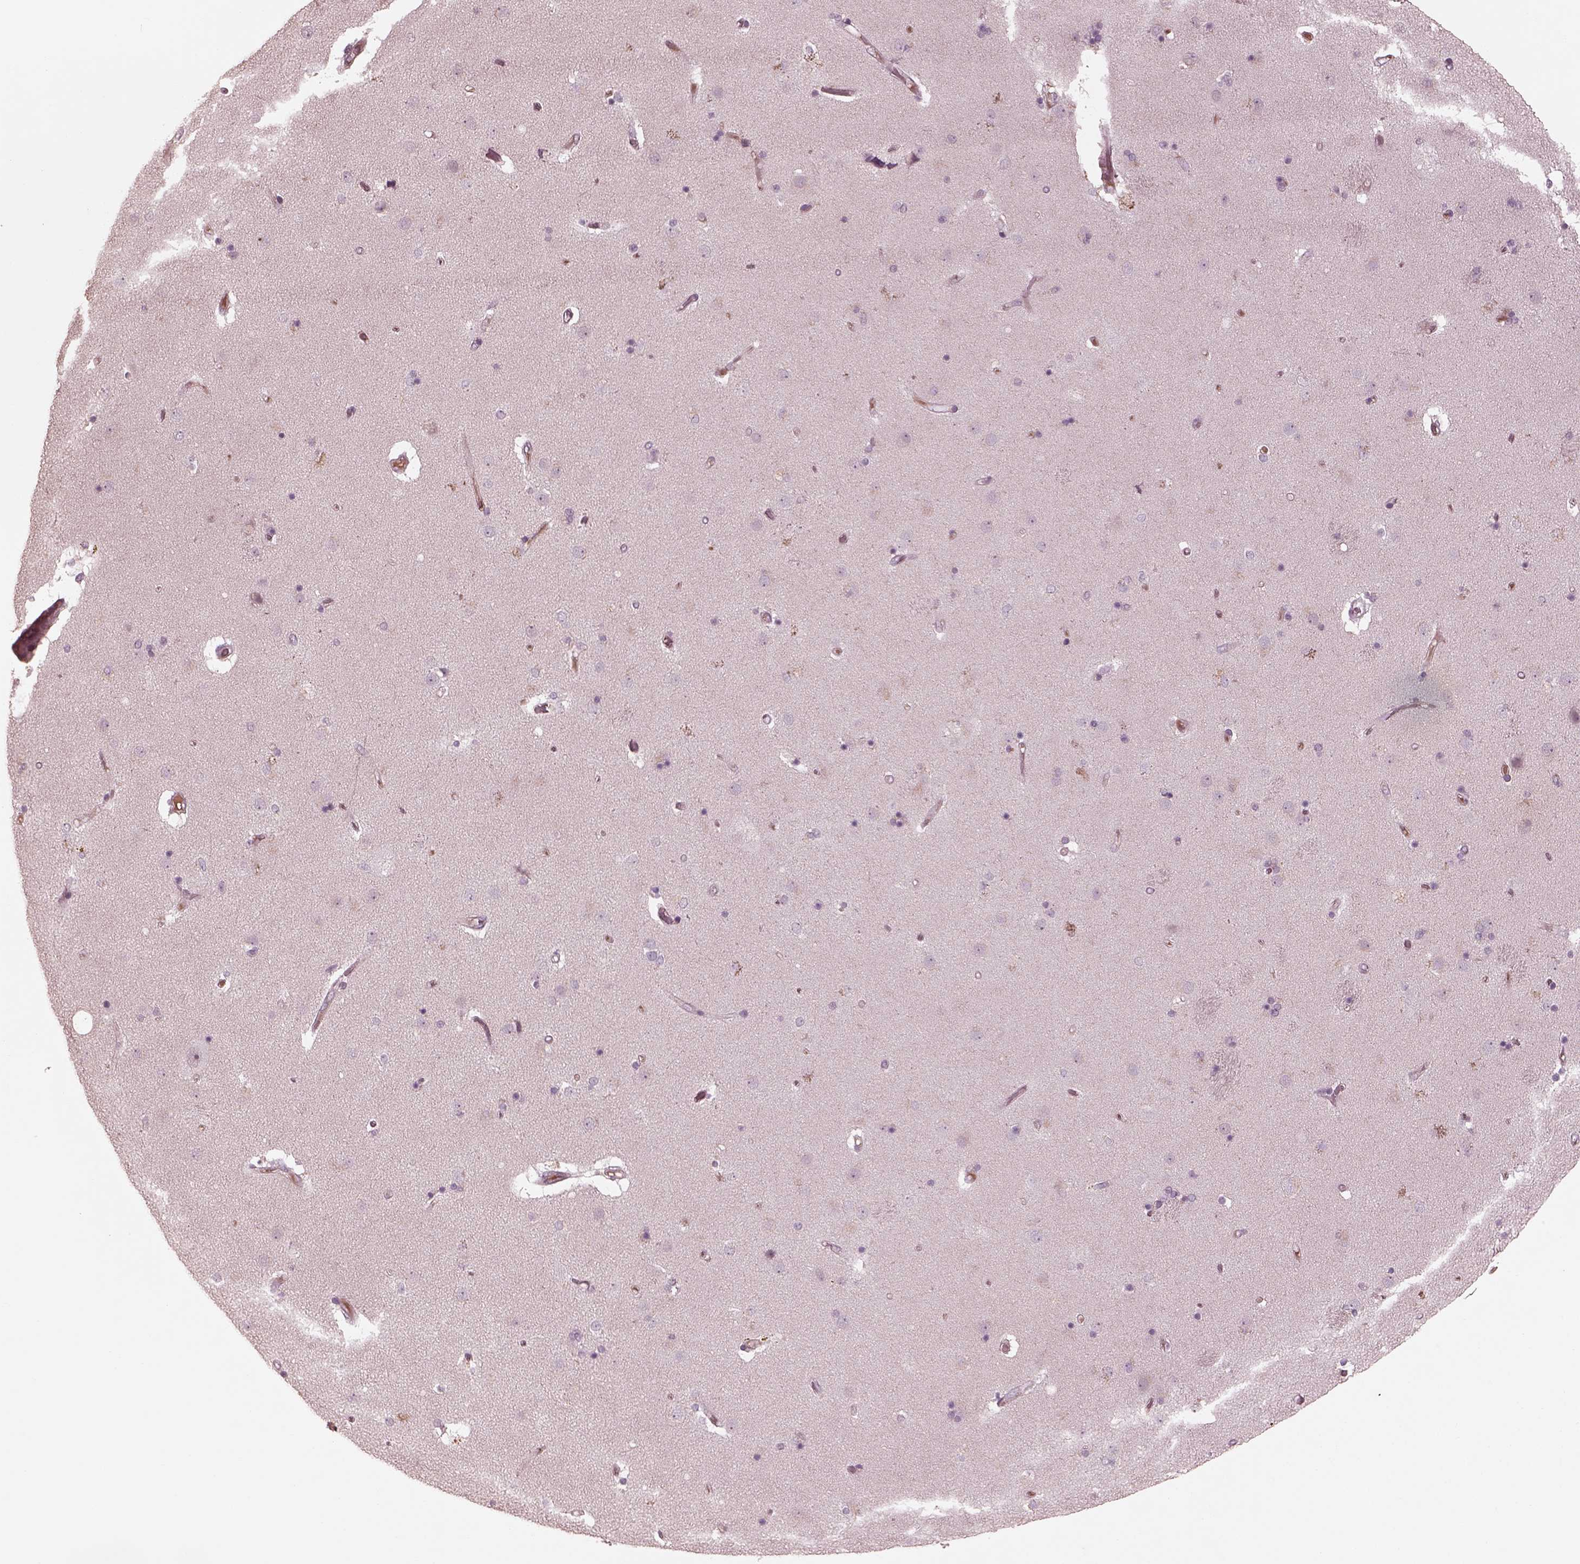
{"staining": {"intensity": "negative", "quantity": "none", "location": "none"}, "tissue": "caudate", "cell_type": "Glial cells", "image_type": "normal", "snomed": [{"axis": "morphology", "description": "Normal tissue, NOS"}, {"axis": "topography", "description": "Lateral ventricle wall"}], "caption": "The histopathology image demonstrates no significant expression in glial cells of caudate. Nuclei are stained in blue.", "gene": "VWA5B1", "patient": {"sex": "female", "age": 71}}